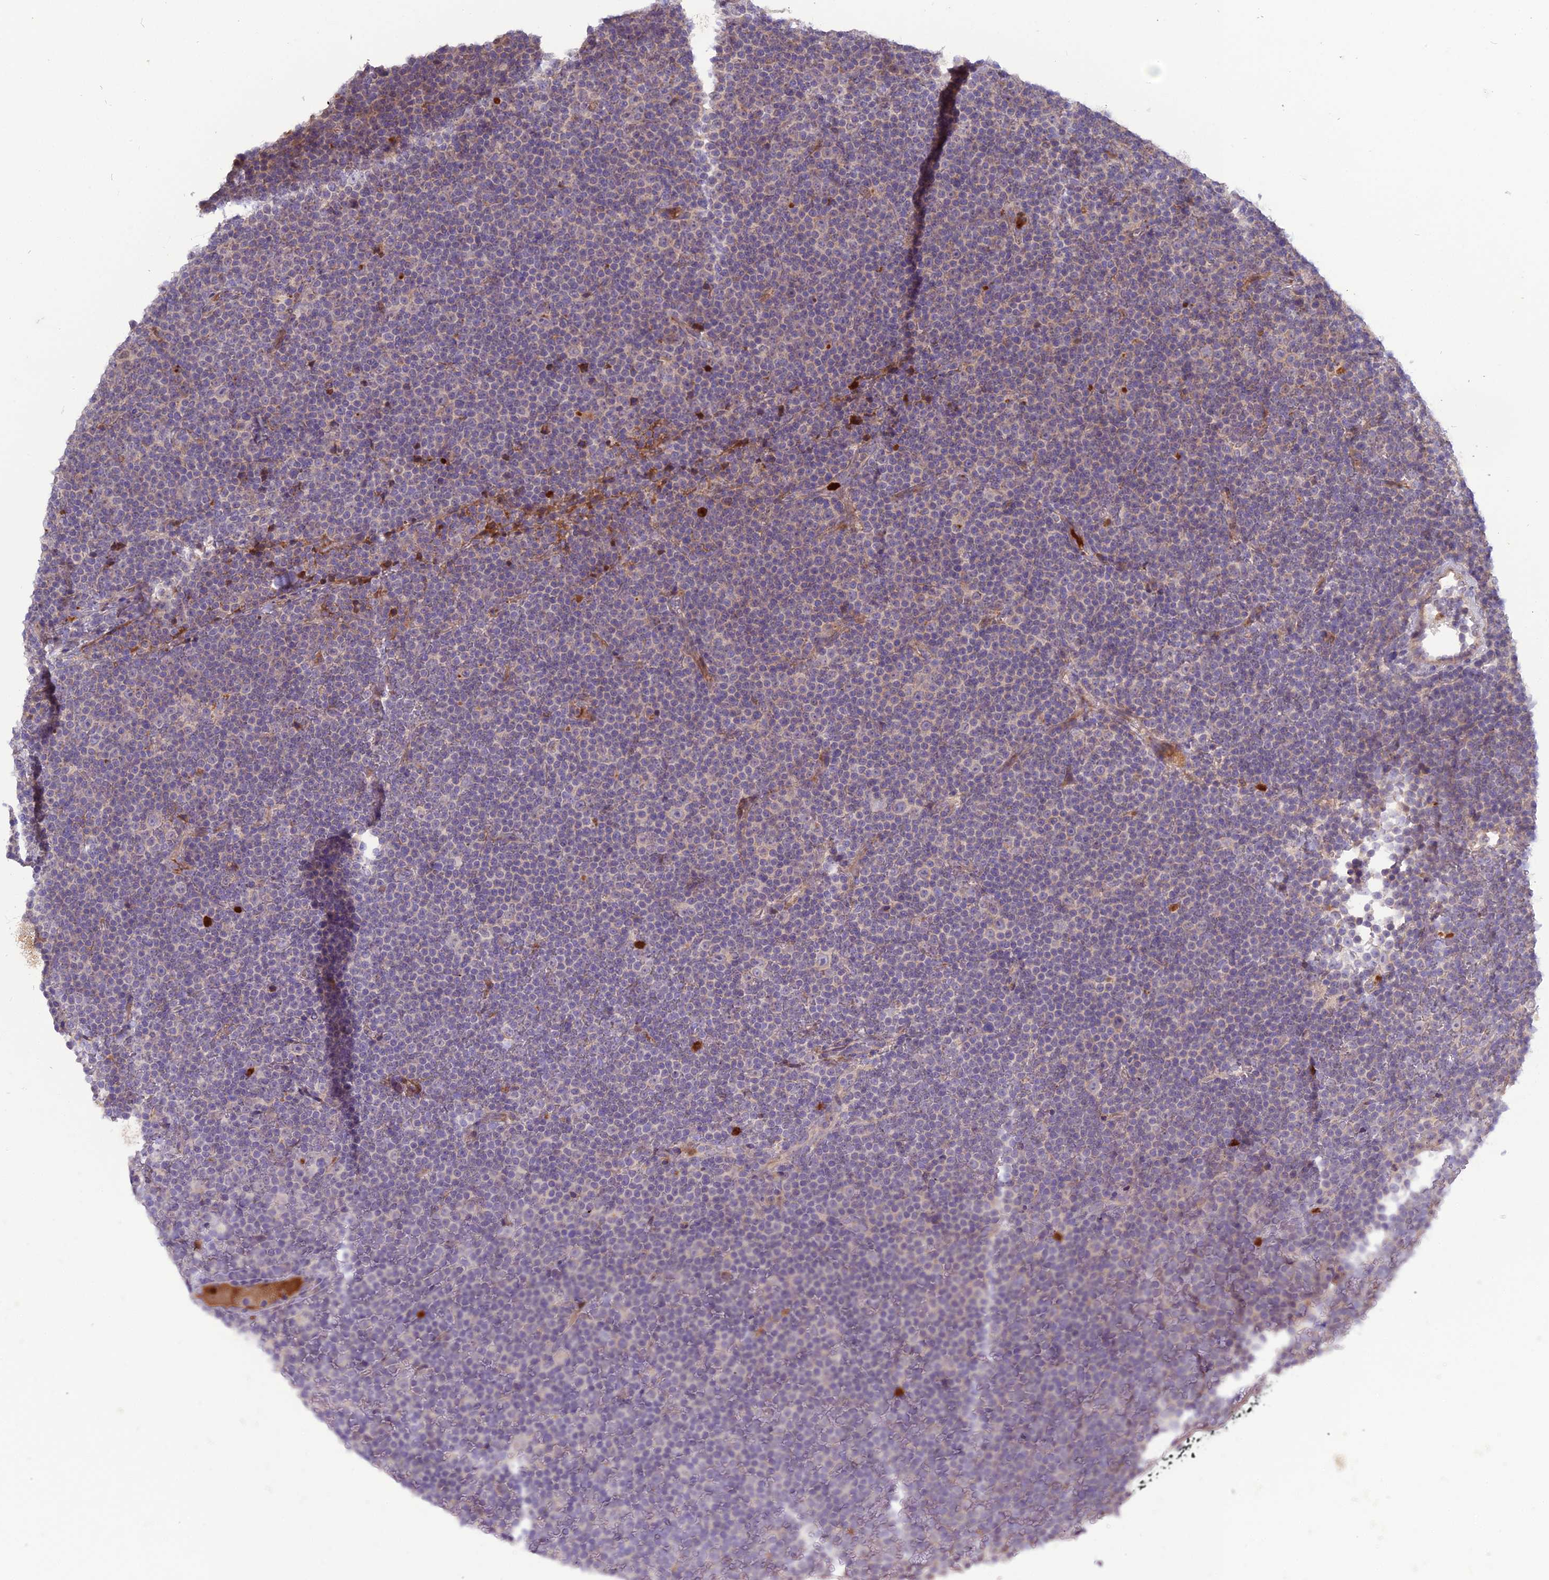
{"staining": {"intensity": "weak", "quantity": "<25%", "location": "cytoplasmic/membranous"}, "tissue": "lymphoma", "cell_type": "Tumor cells", "image_type": "cancer", "snomed": [{"axis": "morphology", "description": "Malignant lymphoma, non-Hodgkin's type, Low grade"}, {"axis": "topography", "description": "Lymph node"}], "caption": "Lymphoma stained for a protein using immunohistochemistry displays no staining tumor cells.", "gene": "EID2", "patient": {"sex": "female", "age": 67}}